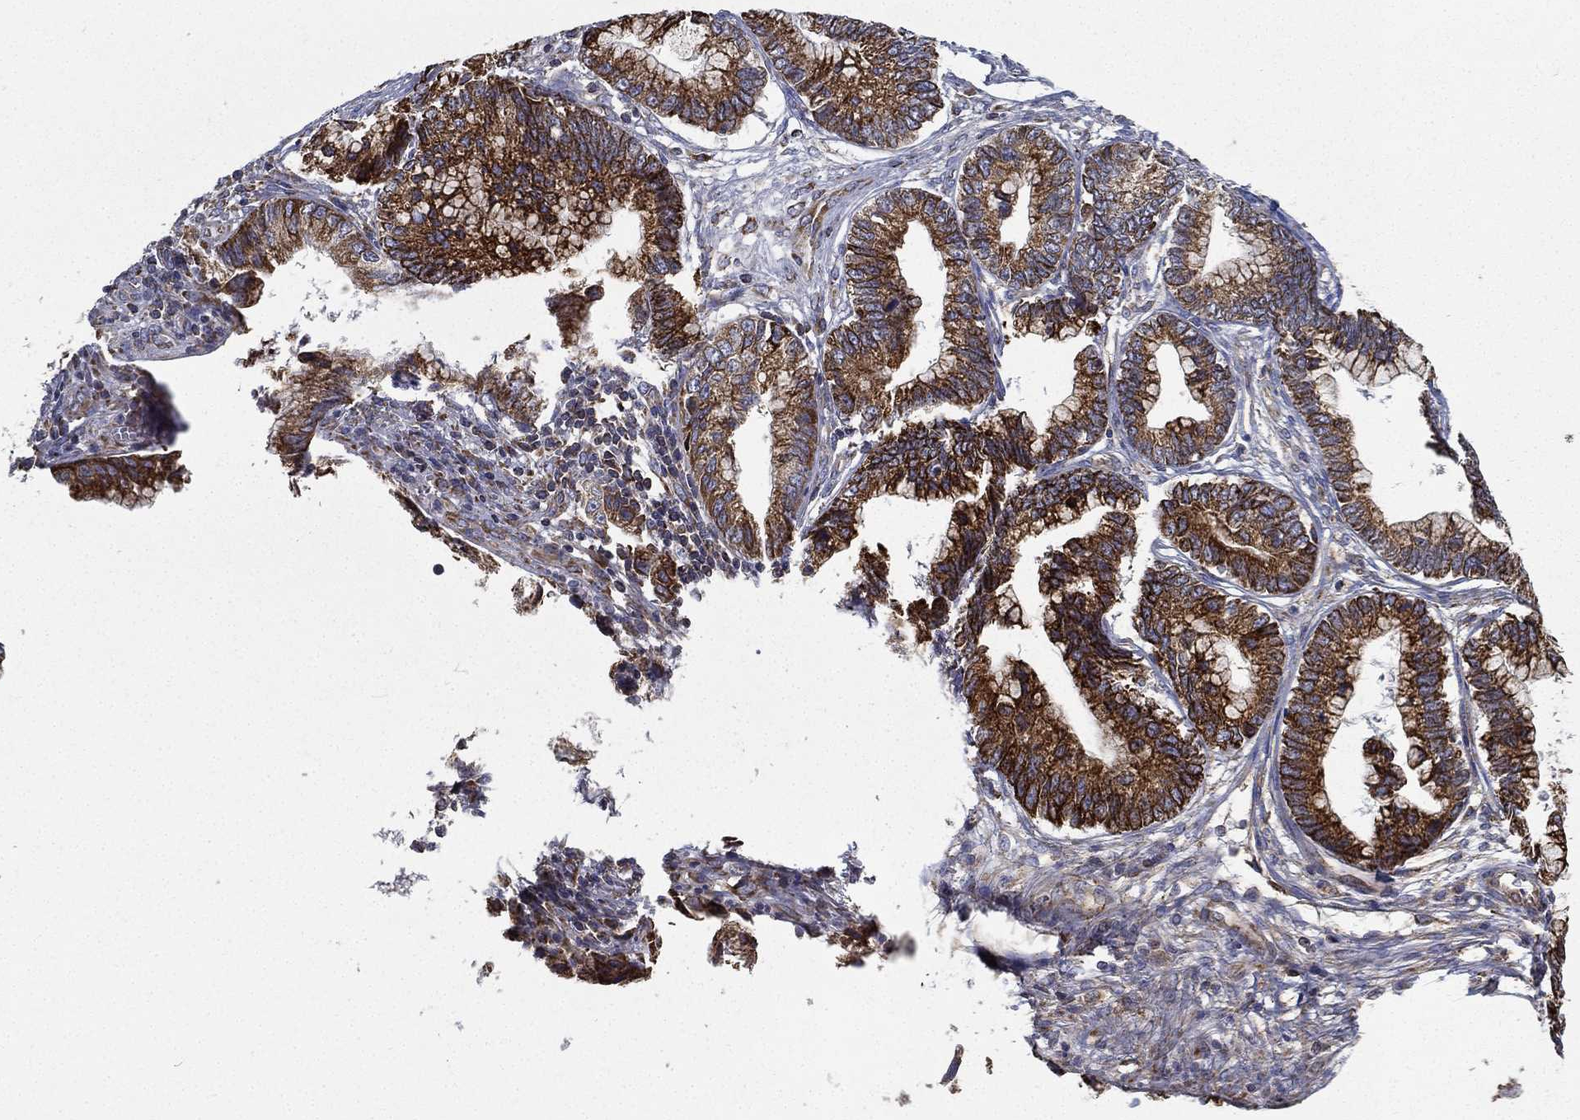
{"staining": {"intensity": "strong", "quantity": ">75%", "location": "cytoplasmic/membranous"}, "tissue": "cervical cancer", "cell_type": "Tumor cells", "image_type": "cancer", "snomed": [{"axis": "morphology", "description": "Adenocarcinoma, NOS"}, {"axis": "topography", "description": "Cervix"}], "caption": "This photomicrograph displays immunohistochemistry (IHC) staining of adenocarcinoma (cervical), with high strong cytoplasmic/membranous expression in about >75% of tumor cells.", "gene": "MT-CYB", "patient": {"sex": "female", "age": 44}}